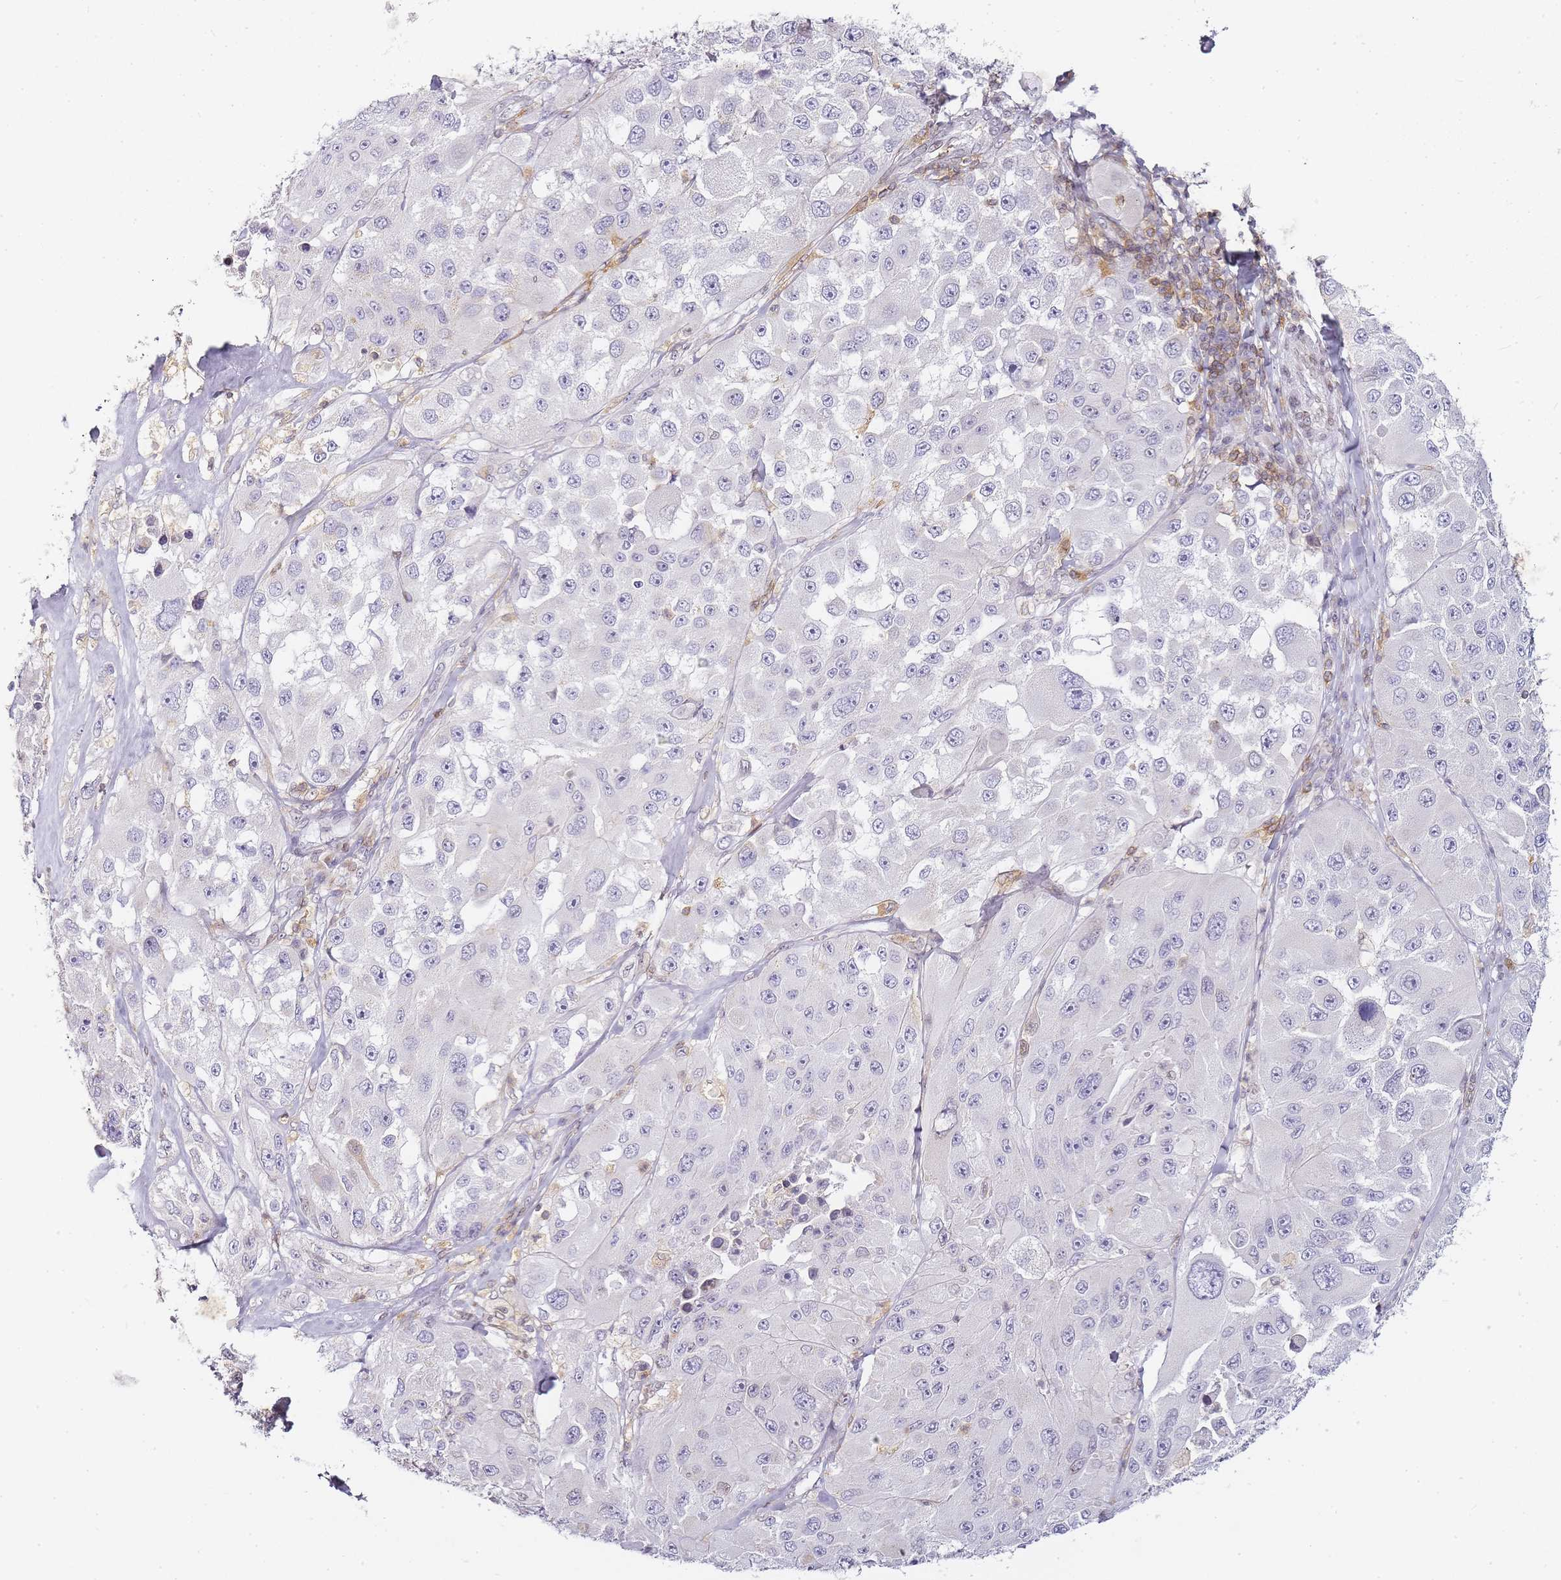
{"staining": {"intensity": "negative", "quantity": "none", "location": "none"}, "tissue": "melanoma", "cell_type": "Tumor cells", "image_type": "cancer", "snomed": [{"axis": "morphology", "description": "Malignant melanoma, Metastatic site"}, {"axis": "topography", "description": "Lymph node"}], "caption": "Malignant melanoma (metastatic site) was stained to show a protein in brown. There is no significant staining in tumor cells.", "gene": "JAKMIP1", "patient": {"sex": "male", "age": 62}}